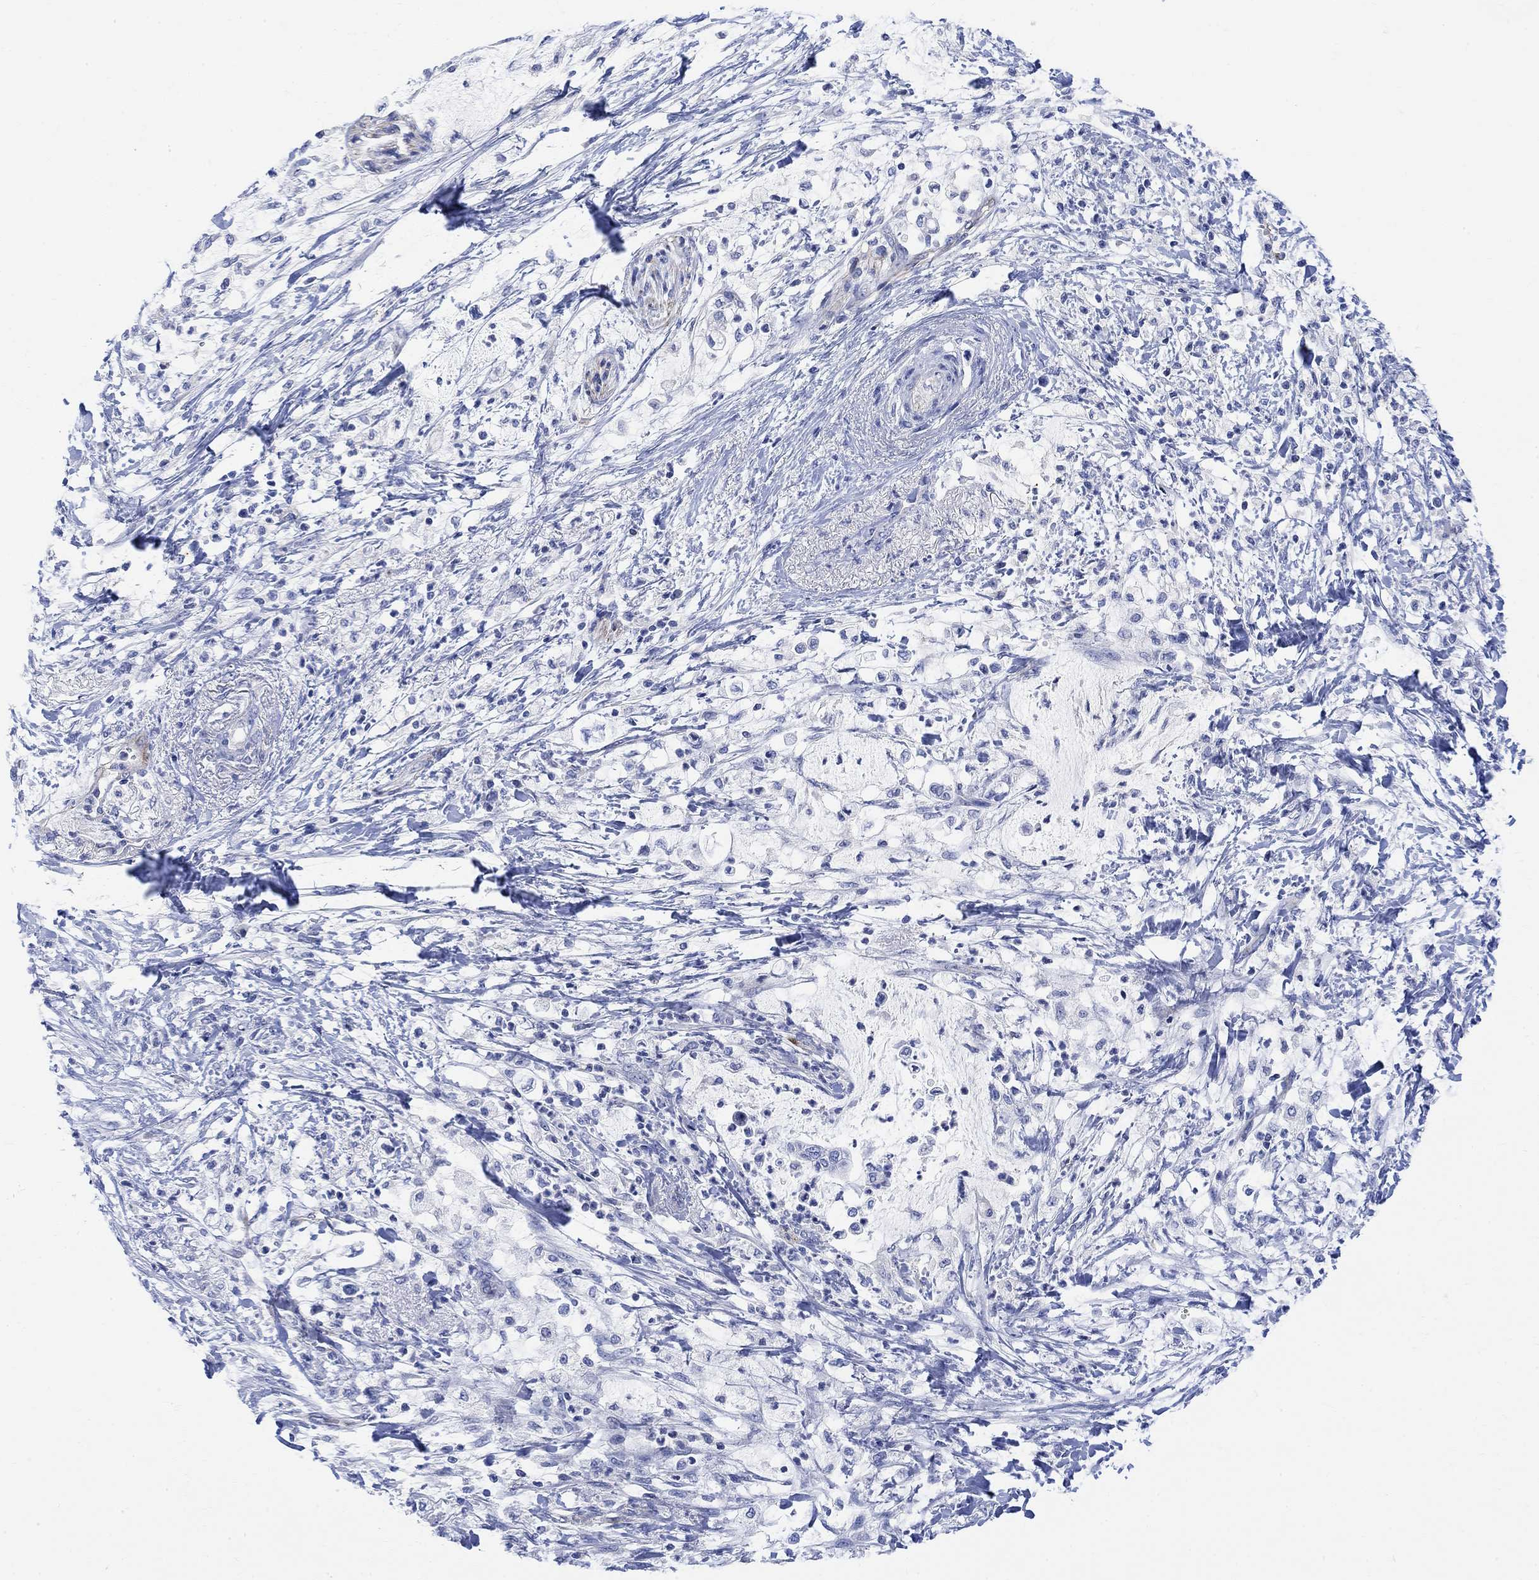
{"staining": {"intensity": "negative", "quantity": "none", "location": "none"}, "tissue": "pancreatic cancer", "cell_type": "Tumor cells", "image_type": "cancer", "snomed": [{"axis": "morphology", "description": "Normal tissue, NOS"}, {"axis": "morphology", "description": "Adenocarcinoma, NOS"}, {"axis": "topography", "description": "Pancreas"}, {"axis": "topography", "description": "Duodenum"}], "caption": "Adenocarcinoma (pancreatic) stained for a protein using IHC reveals no expression tumor cells.", "gene": "ARSK", "patient": {"sex": "female", "age": 60}}